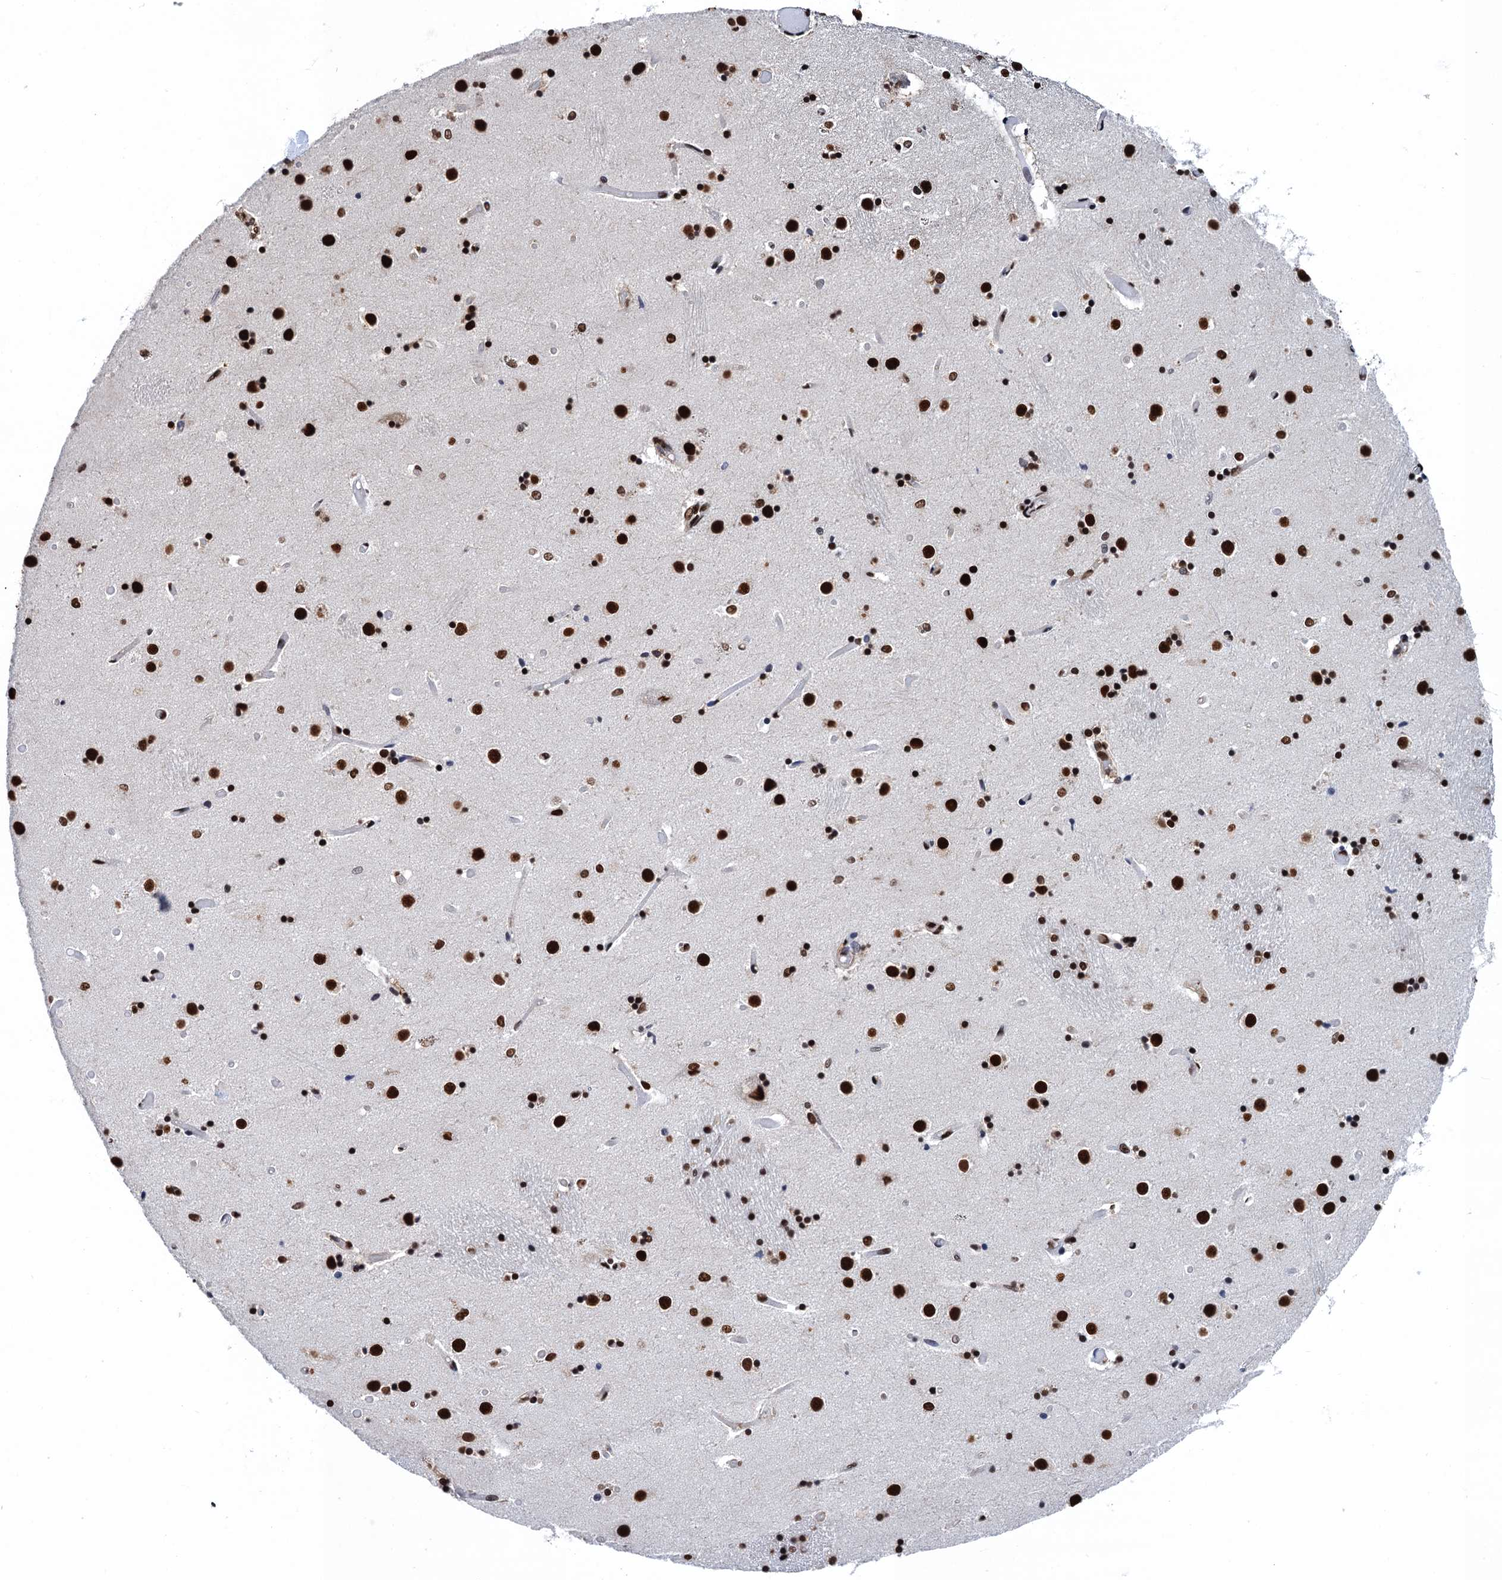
{"staining": {"intensity": "strong", "quantity": ">75%", "location": "nuclear"}, "tissue": "caudate", "cell_type": "Glial cells", "image_type": "normal", "snomed": [{"axis": "morphology", "description": "Normal tissue, NOS"}, {"axis": "topography", "description": "Lateral ventricle wall"}], "caption": "Unremarkable caudate exhibits strong nuclear expression in approximately >75% of glial cells, visualized by immunohistochemistry. Nuclei are stained in blue.", "gene": "UBA2", "patient": {"sex": "female", "age": 52}}